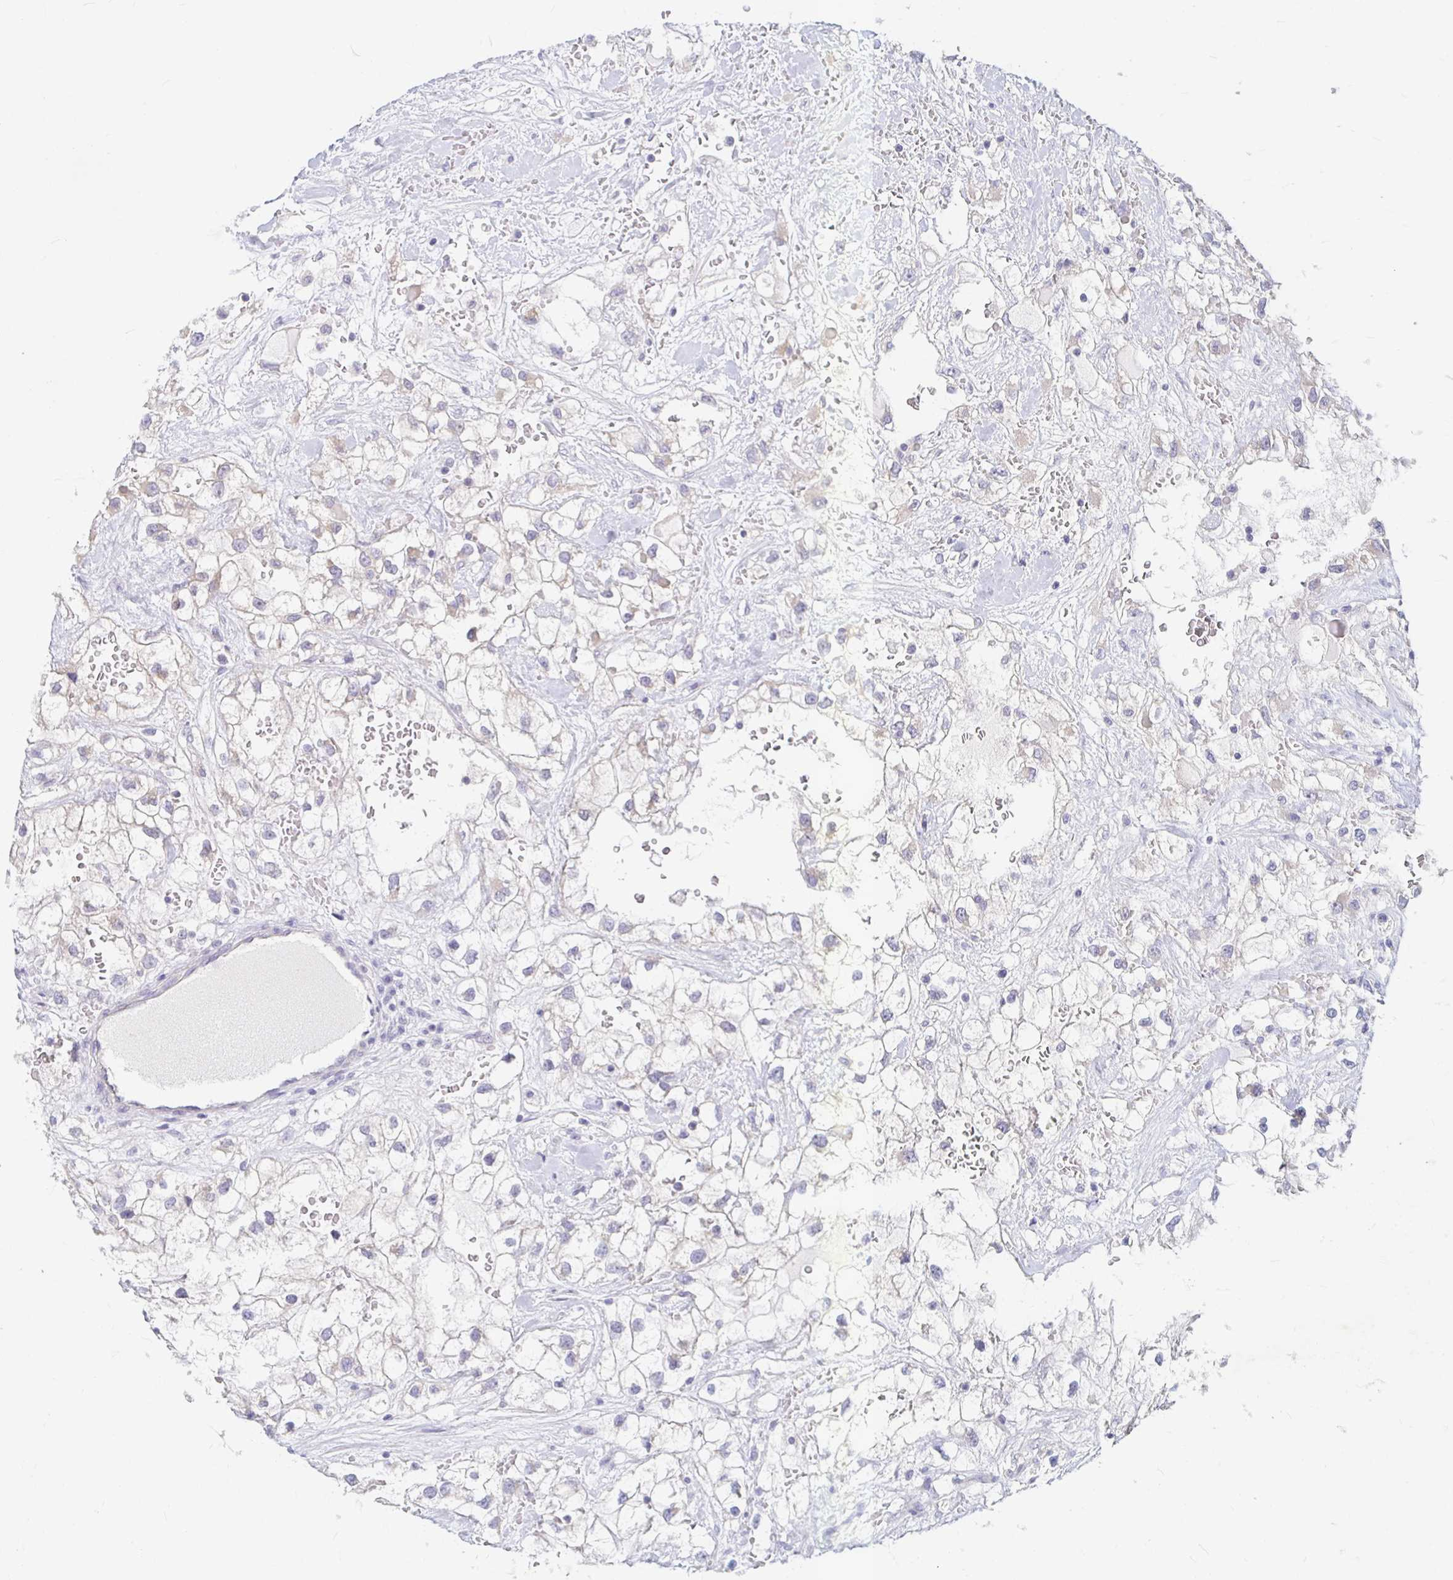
{"staining": {"intensity": "negative", "quantity": "none", "location": "none"}, "tissue": "renal cancer", "cell_type": "Tumor cells", "image_type": "cancer", "snomed": [{"axis": "morphology", "description": "Adenocarcinoma, NOS"}, {"axis": "topography", "description": "Kidney"}], "caption": "The image reveals no staining of tumor cells in renal cancer.", "gene": "ADH1A", "patient": {"sex": "male", "age": 59}}